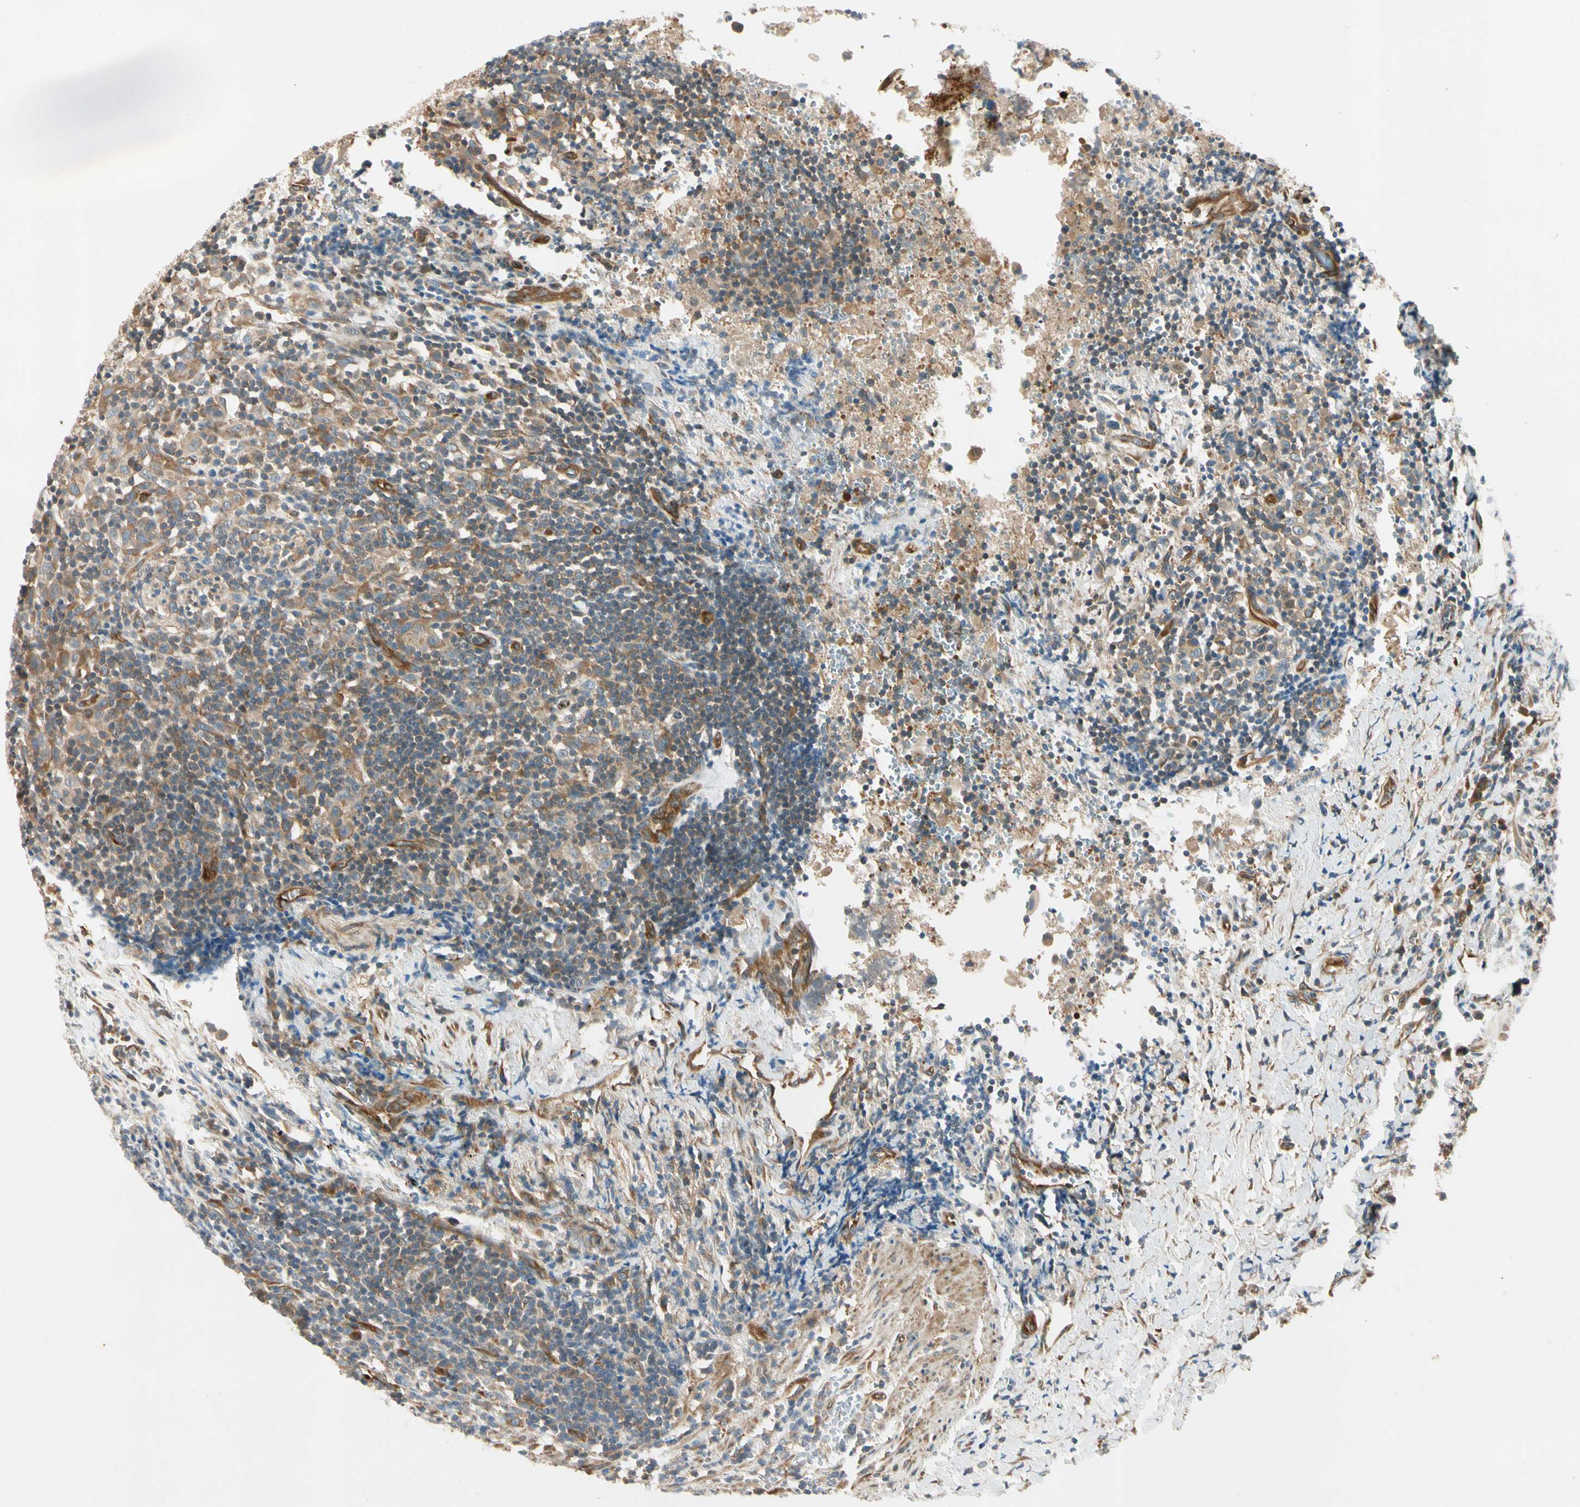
{"staining": {"intensity": "moderate", "quantity": ">75%", "location": "cytoplasmic/membranous"}, "tissue": "urothelial cancer", "cell_type": "Tumor cells", "image_type": "cancer", "snomed": [{"axis": "morphology", "description": "Urothelial carcinoma, High grade"}, {"axis": "topography", "description": "Urinary bladder"}], "caption": "A high-resolution micrograph shows IHC staining of urothelial cancer, which demonstrates moderate cytoplasmic/membranous expression in about >75% of tumor cells. The protein is stained brown, and the nuclei are stained in blue (DAB IHC with brightfield microscopy, high magnification).", "gene": "ROCK2", "patient": {"sex": "male", "age": 61}}